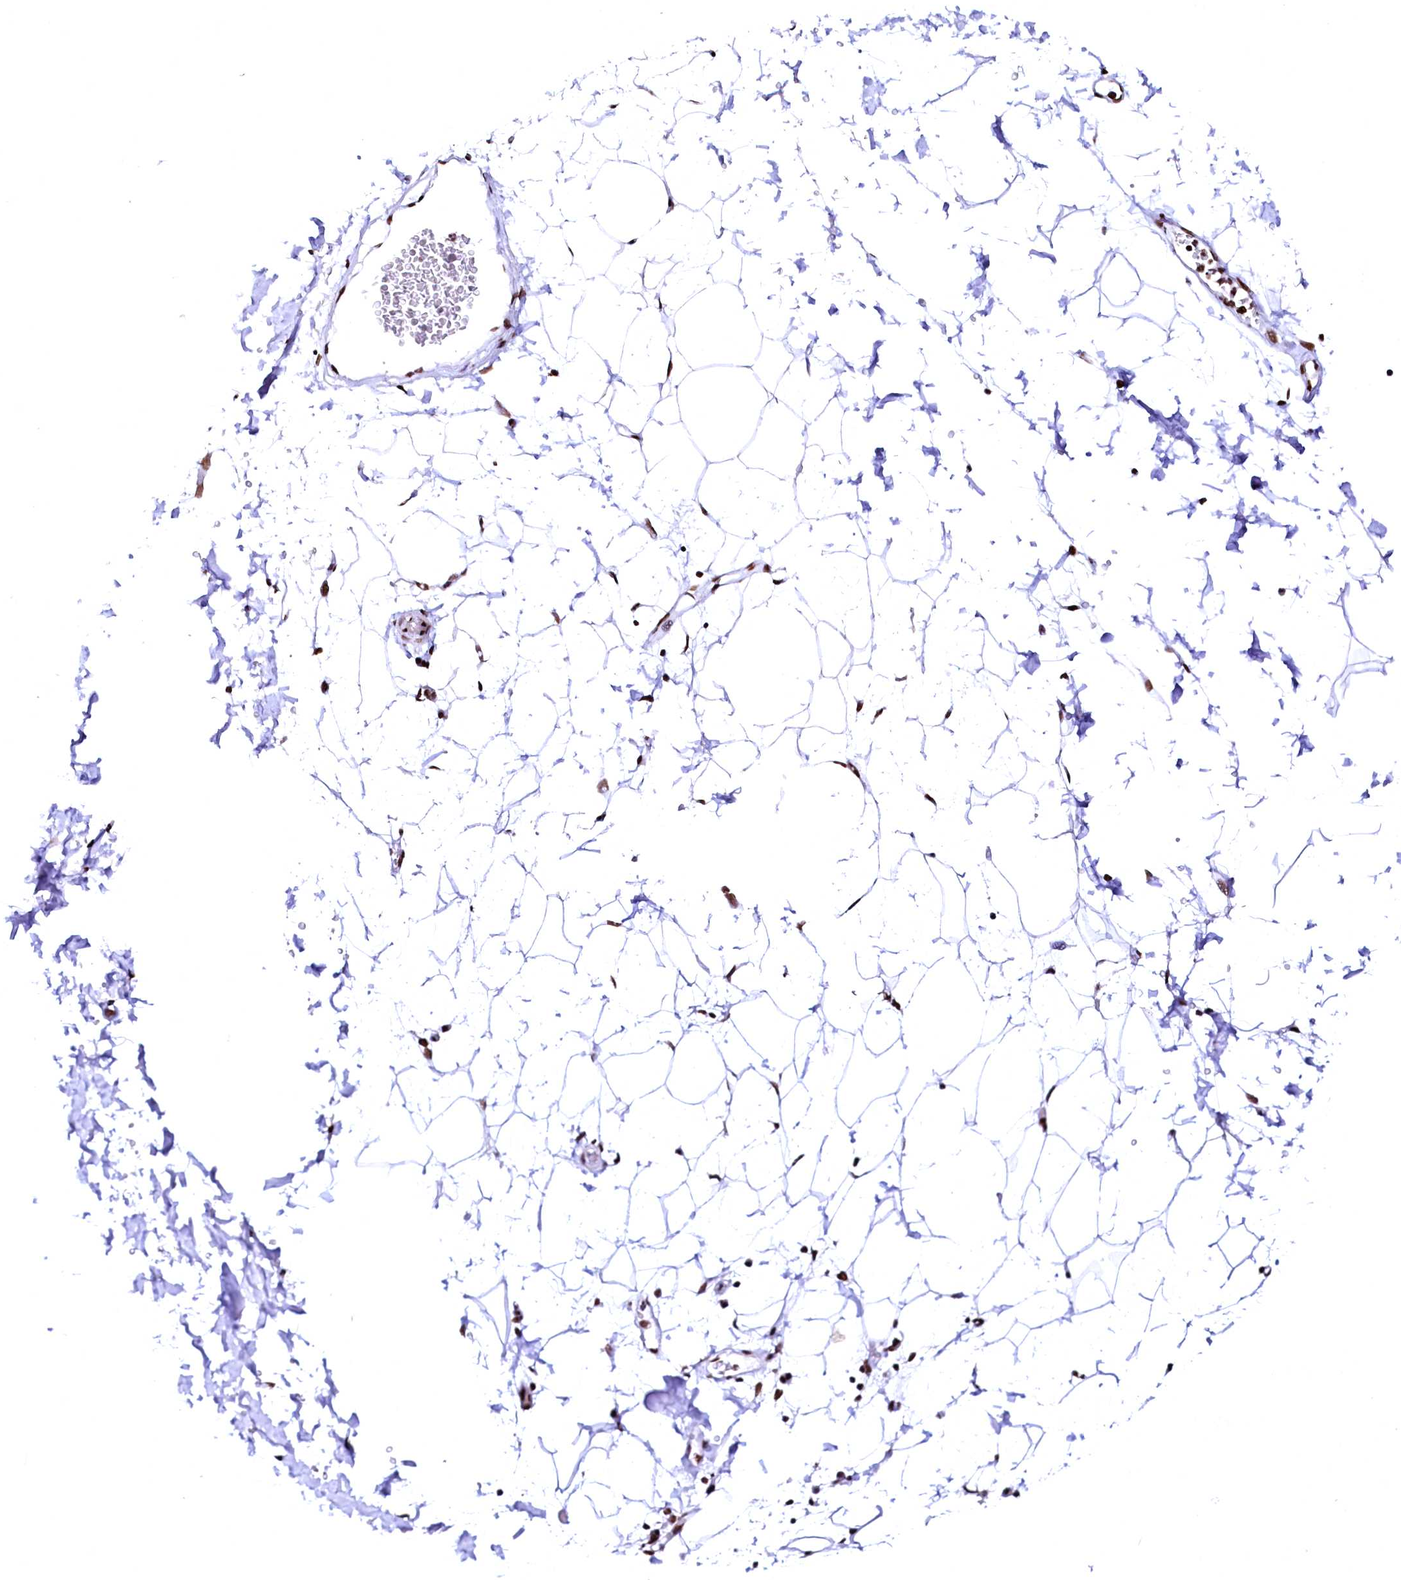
{"staining": {"intensity": "strong", "quantity": ">75%", "location": "nuclear"}, "tissue": "adipose tissue", "cell_type": "Adipocytes", "image_type": "normal", "snomed": [{"axis": "morphology", "description": "Normal tissue, NOS"}, {"axis": "topography", "description": "Soft tissue"}], "caption": "Adipose tissue stained with immunohistochemistry exhibits strong nuclear staining in approximately >75% of adipocytes. The staining was performed using DAB (3,3'-diaminobenzidine), with brown indicating positive protein expression. Nuclei are stained blue with hematoxylin.", "gene": "CPSF6", "patient": {"sex": "male", "age": 72}}